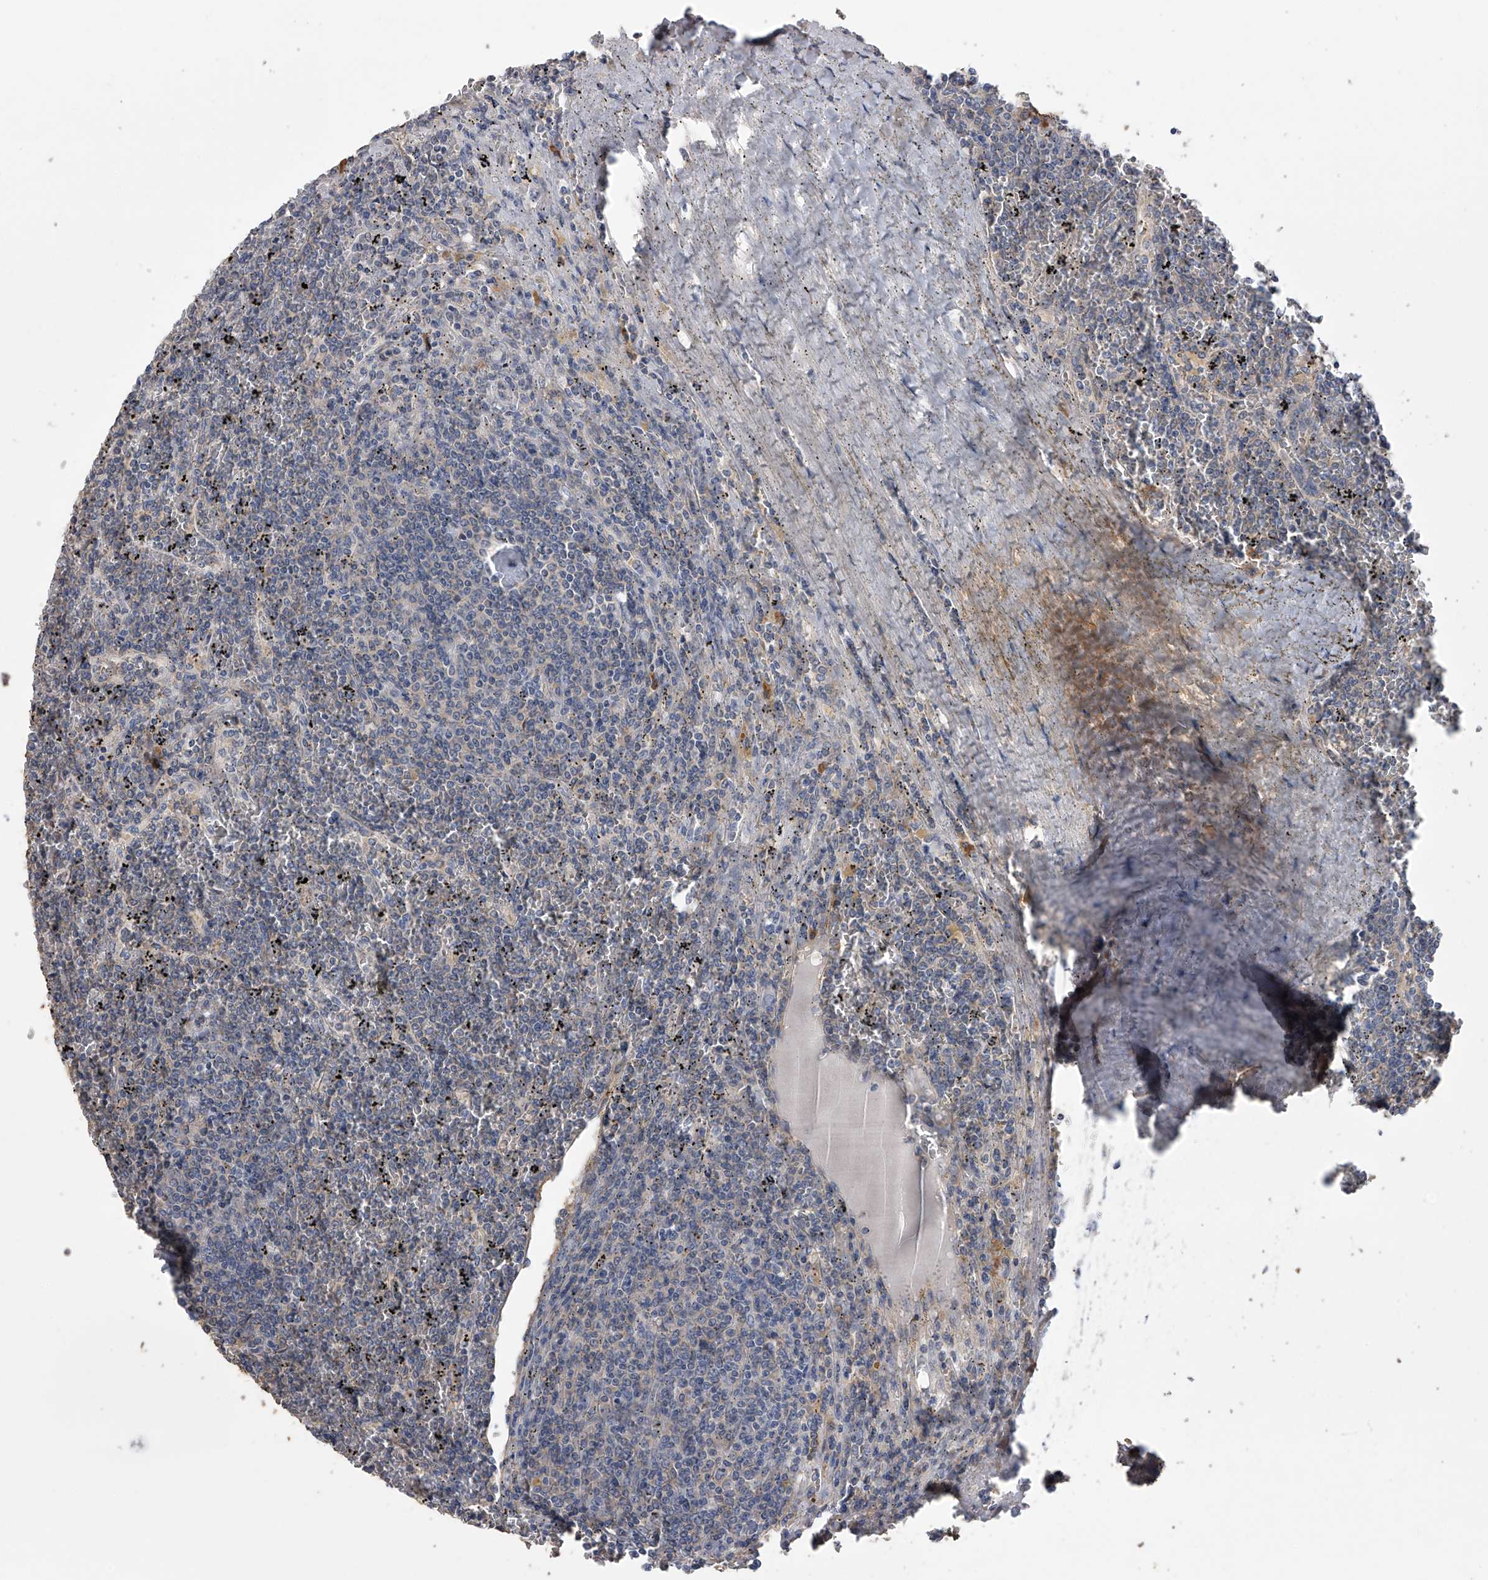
{"staining": {"intensity": "negative", "quantity": "none", "location": "none"}, "tissue": "lymphoma", "cell_type": "Tumor cells", "image_type": "cancer", "snomed": [{"axis": "morphology", "description": "Malignant lymphoma, non-Hodgkin's type, Low grade"}, {"axis": "topography", "description": "Spleen"}], "caption": "Tumor cells are negative for brown protein staining in malignant lymphoma, non-Hodgkin's type (low-grade). (DAB (3,3'-diaminobenzidine) immunohistochemistry, high magnification).", "gene": "ZNF343", "patient": {"sex": "female", "age": 19}}